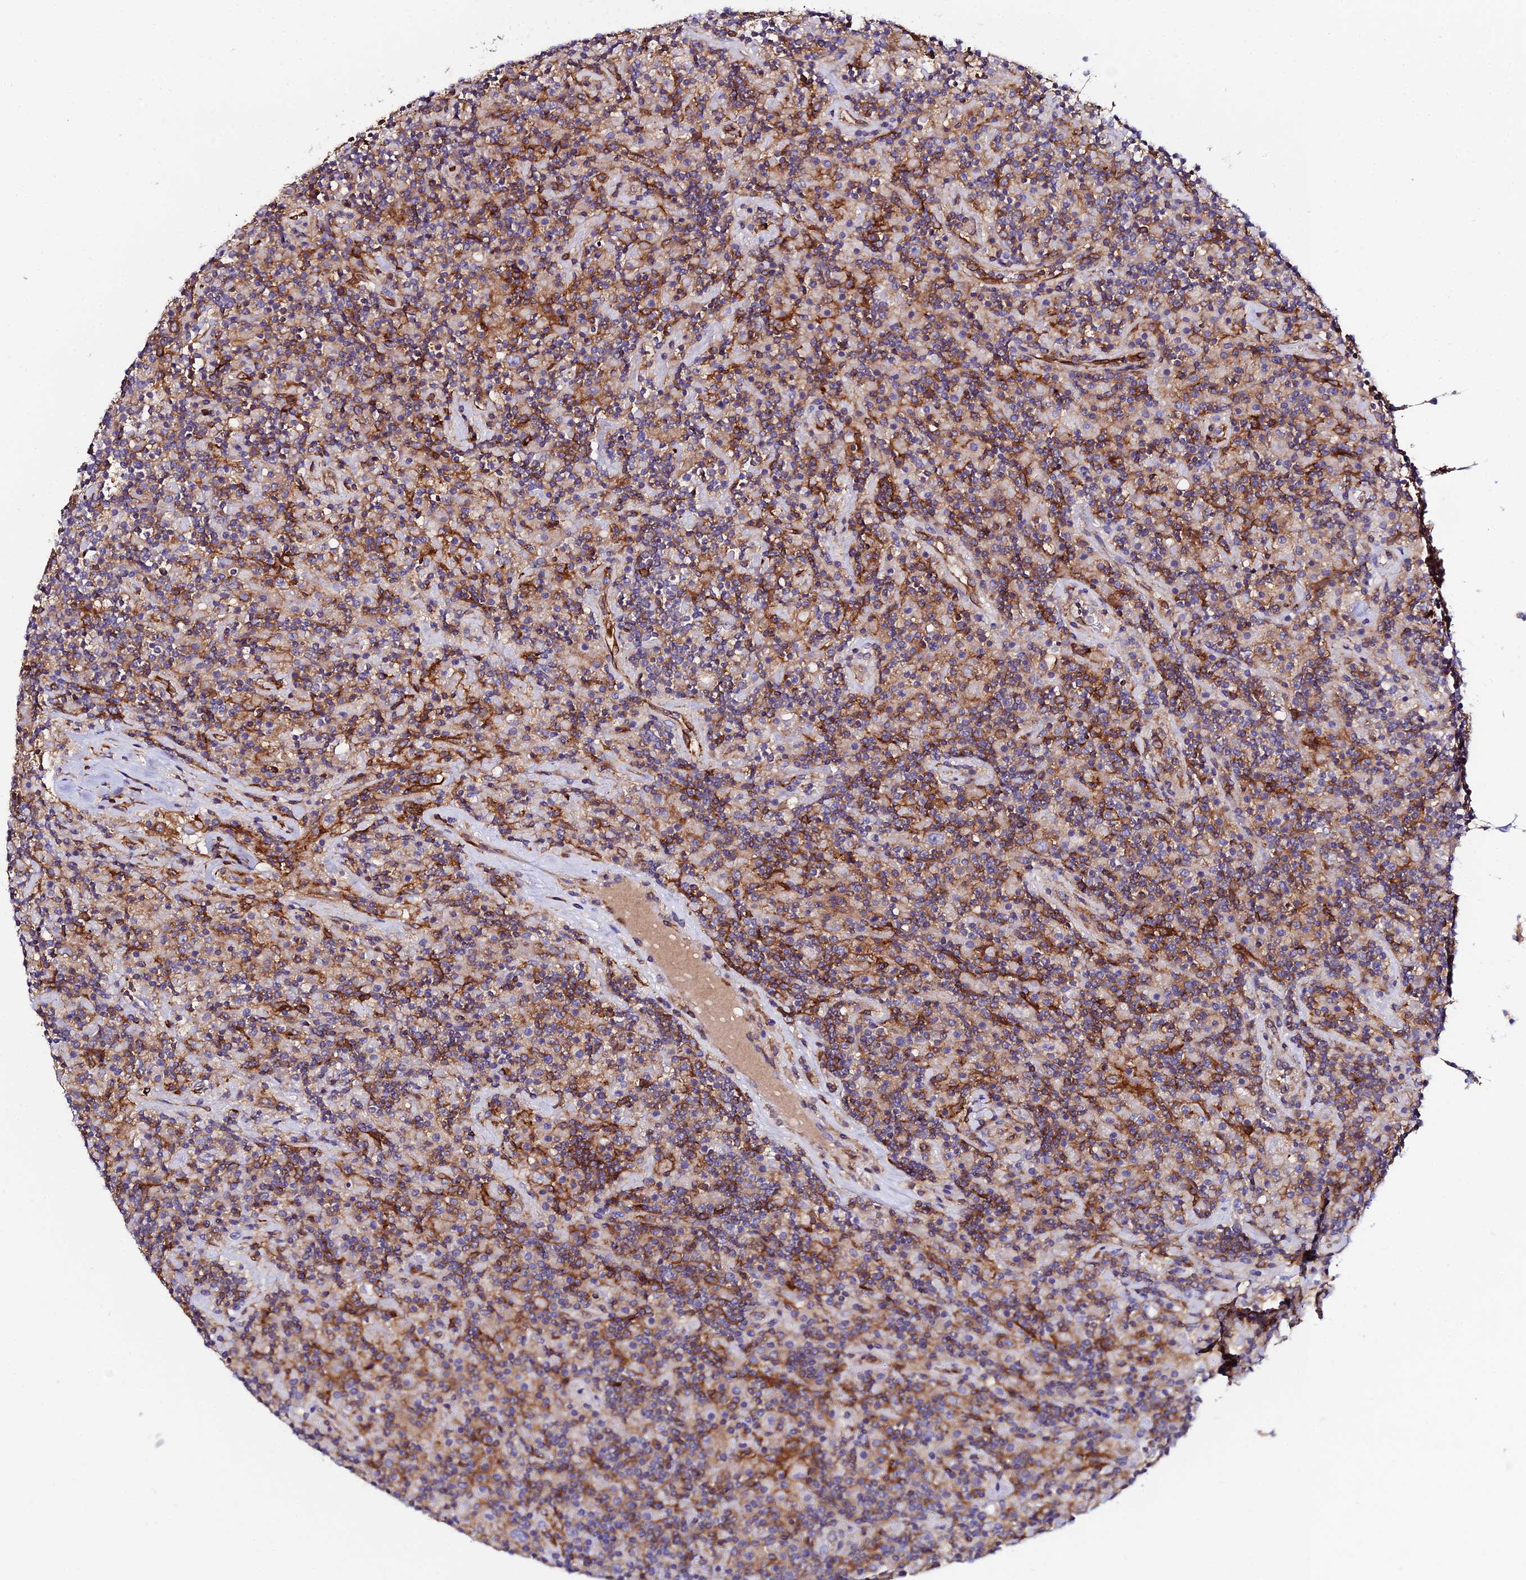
{"staining": {"intensity": "moderate", "quantity": "<25%", "location": "cytoplasmic/membranous"}, "tissue": "lymphoma", "cell_type": "Tumor cells", "image_type": "cancer", "snomed": [{"axis": "morphology", "description": "Hodgkin's disease, NOS"}, {"axis": "topography", "description": "Lymph node"}], "caption": "Immunohistochemical staining of human lymphoma reveals low levels of moderate cytoplasmic/membranous protein positivity in about <25% of tumor cells.", "gene": "TRPV2", "patient": {"sex": "male", "age": 70}}